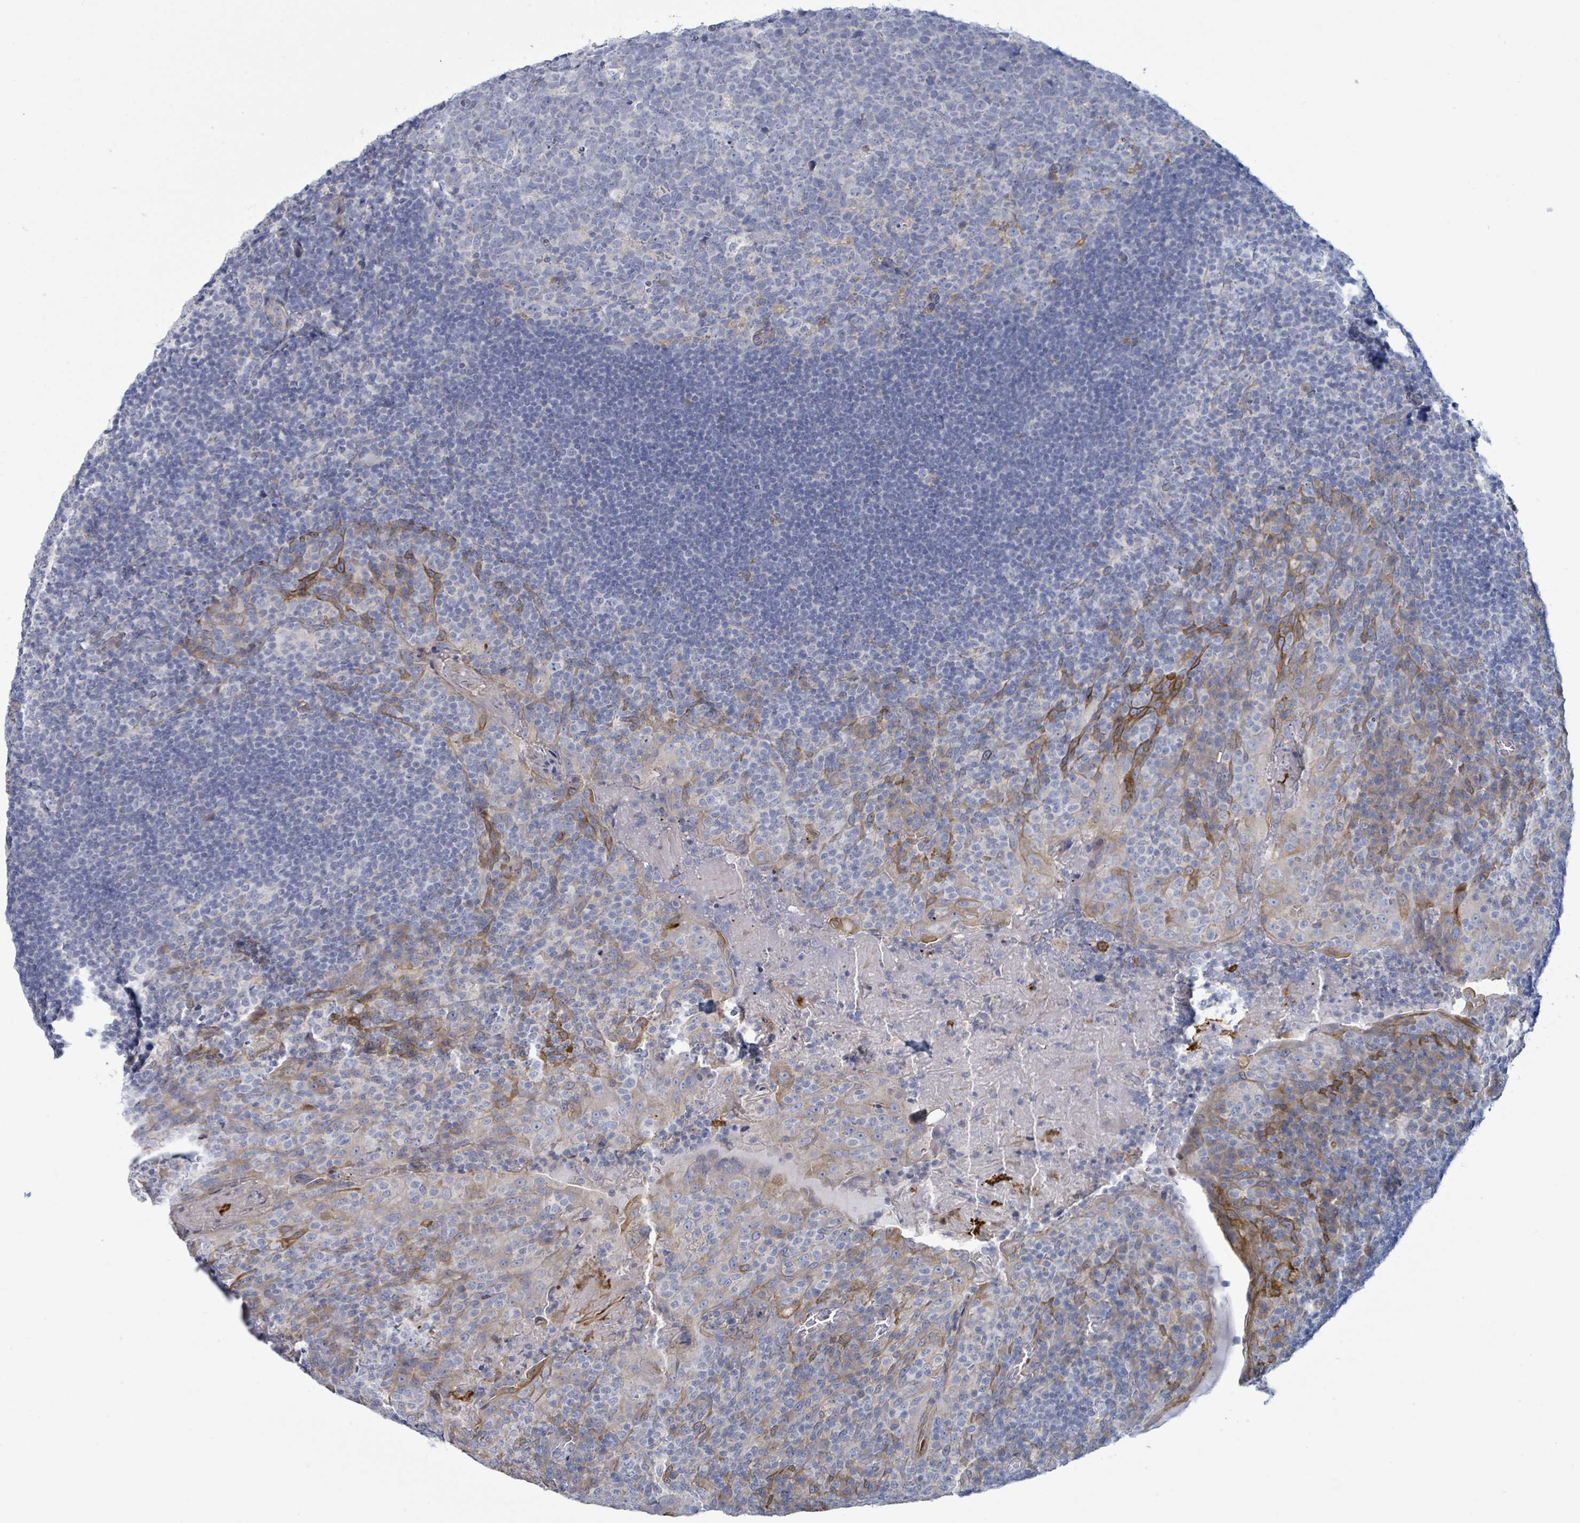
{"staining": {"intensity": "negative", "quantity": "none", "location": "none"}, "tissue": "tonsil", "cell_type": "Germinal center cells", "image_type": "normal", "snomed": [{"axis": "morphology", "description": "Normal tissue, NOS"}, {"axis": "topography", "description": "Tonsil"}], "caption": "Tonsil was stained to show a protein in brown. There is no significant staining in germinal center cells. (Brightfield microscopy of DAB immunohistochemistry (IHC) at high magnification).", "gene": "COL13A1", "patient": {"sex": "male", "age": 17}}